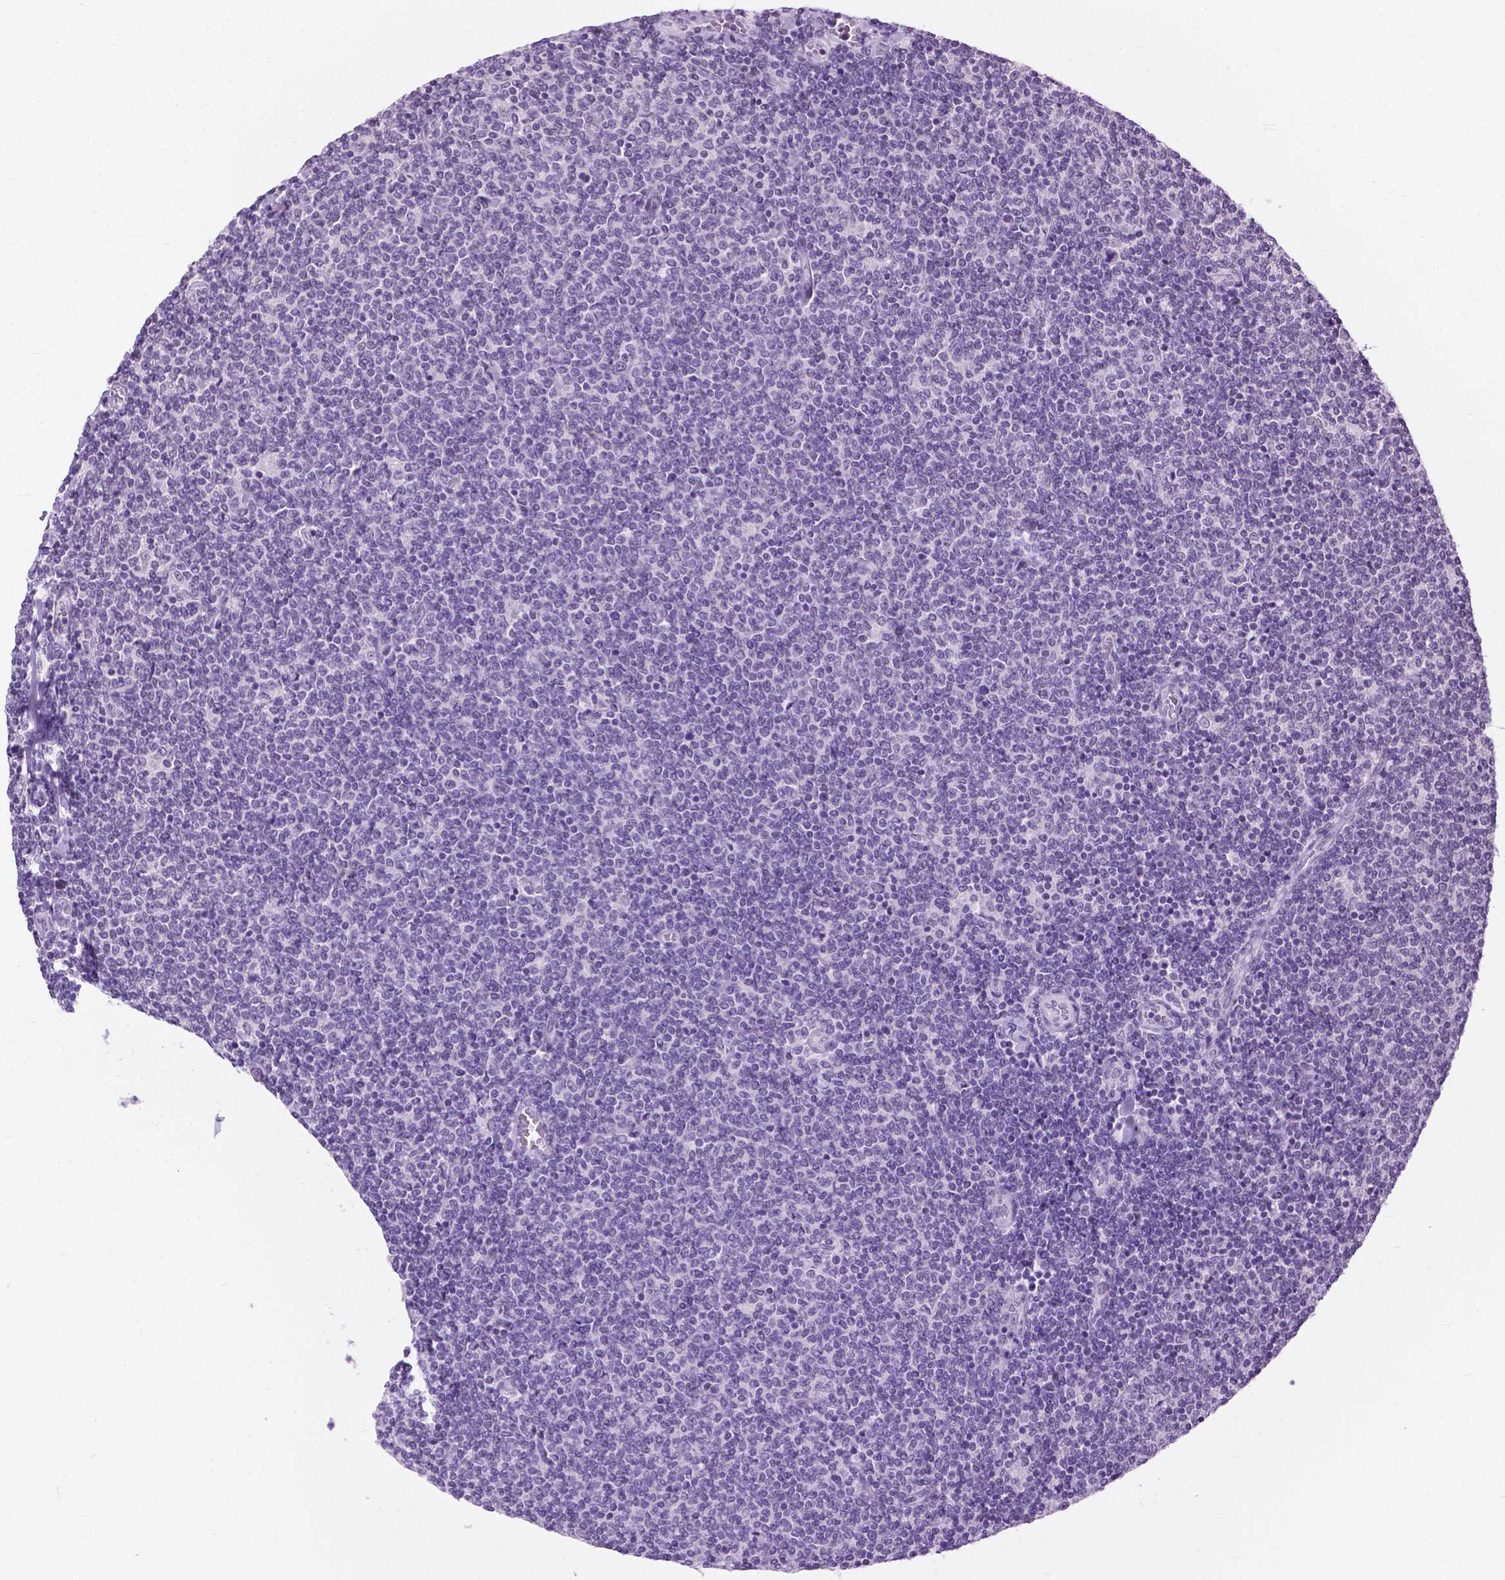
{"staining": {"intensity": "negative", "quantity": "none", "location": "none"}, "tissue": "lymphoma", "cell_type": "Tumor cells", "image_type": "cancer", "snomed": [{"axis": "morphology", "description": "Malignant lymphoma, non-Hodgkin's type, Low grade"}, {"axis": "topography", "description": "Lymph node"}], "caption": "This image is of lymphoma stained with immunohistochemistry to label a protein in brown with the nuclei are counter-stained blue. There is no staining in tumor cells.", "gene": "GPR37L1", "patient": {"sex": "male", "age": 52}}